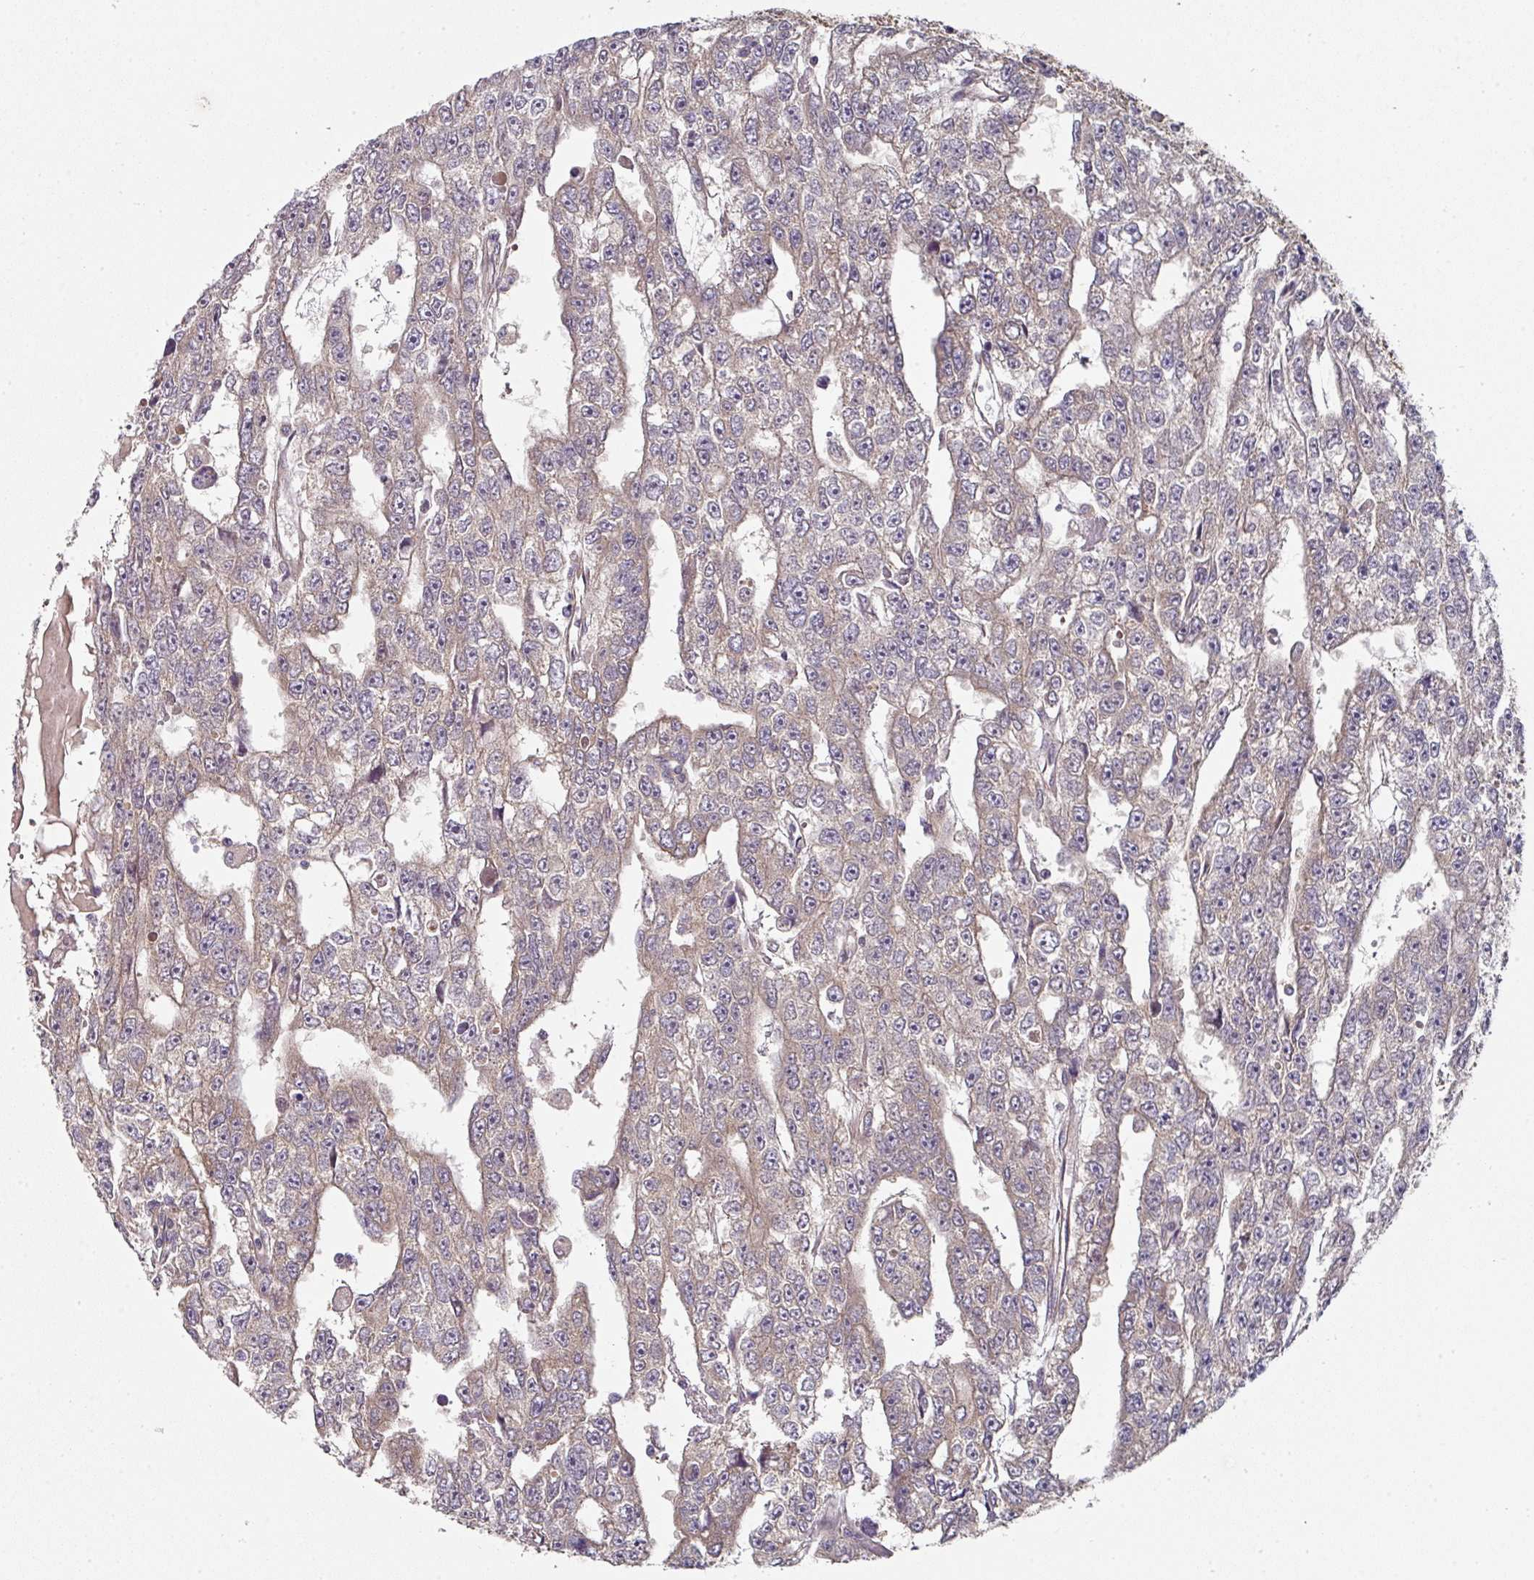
{"staining": {"intensity": "weak", "quantity": "25%-75%", "location": "cytoplasmic/membranous"}, "tissue": "testis cancer", "cell_type": "Tumor cells", "image_type": "cancer", "snomed": [{"axis": "morphology", "description": "Carcinoma, Embryonal, NOS"}, {"axis": "topography", "description": "Testis"}], "caption": "Testis cancer (embryonal carcinoma) was stained to show a protein in brown. There is low levels of weak cytoplasmic/membranous staining in approximately 25%-75% of tumor cells.", "gene": "MAP2K2", "patient": {"sex": "male", "age": 20}}